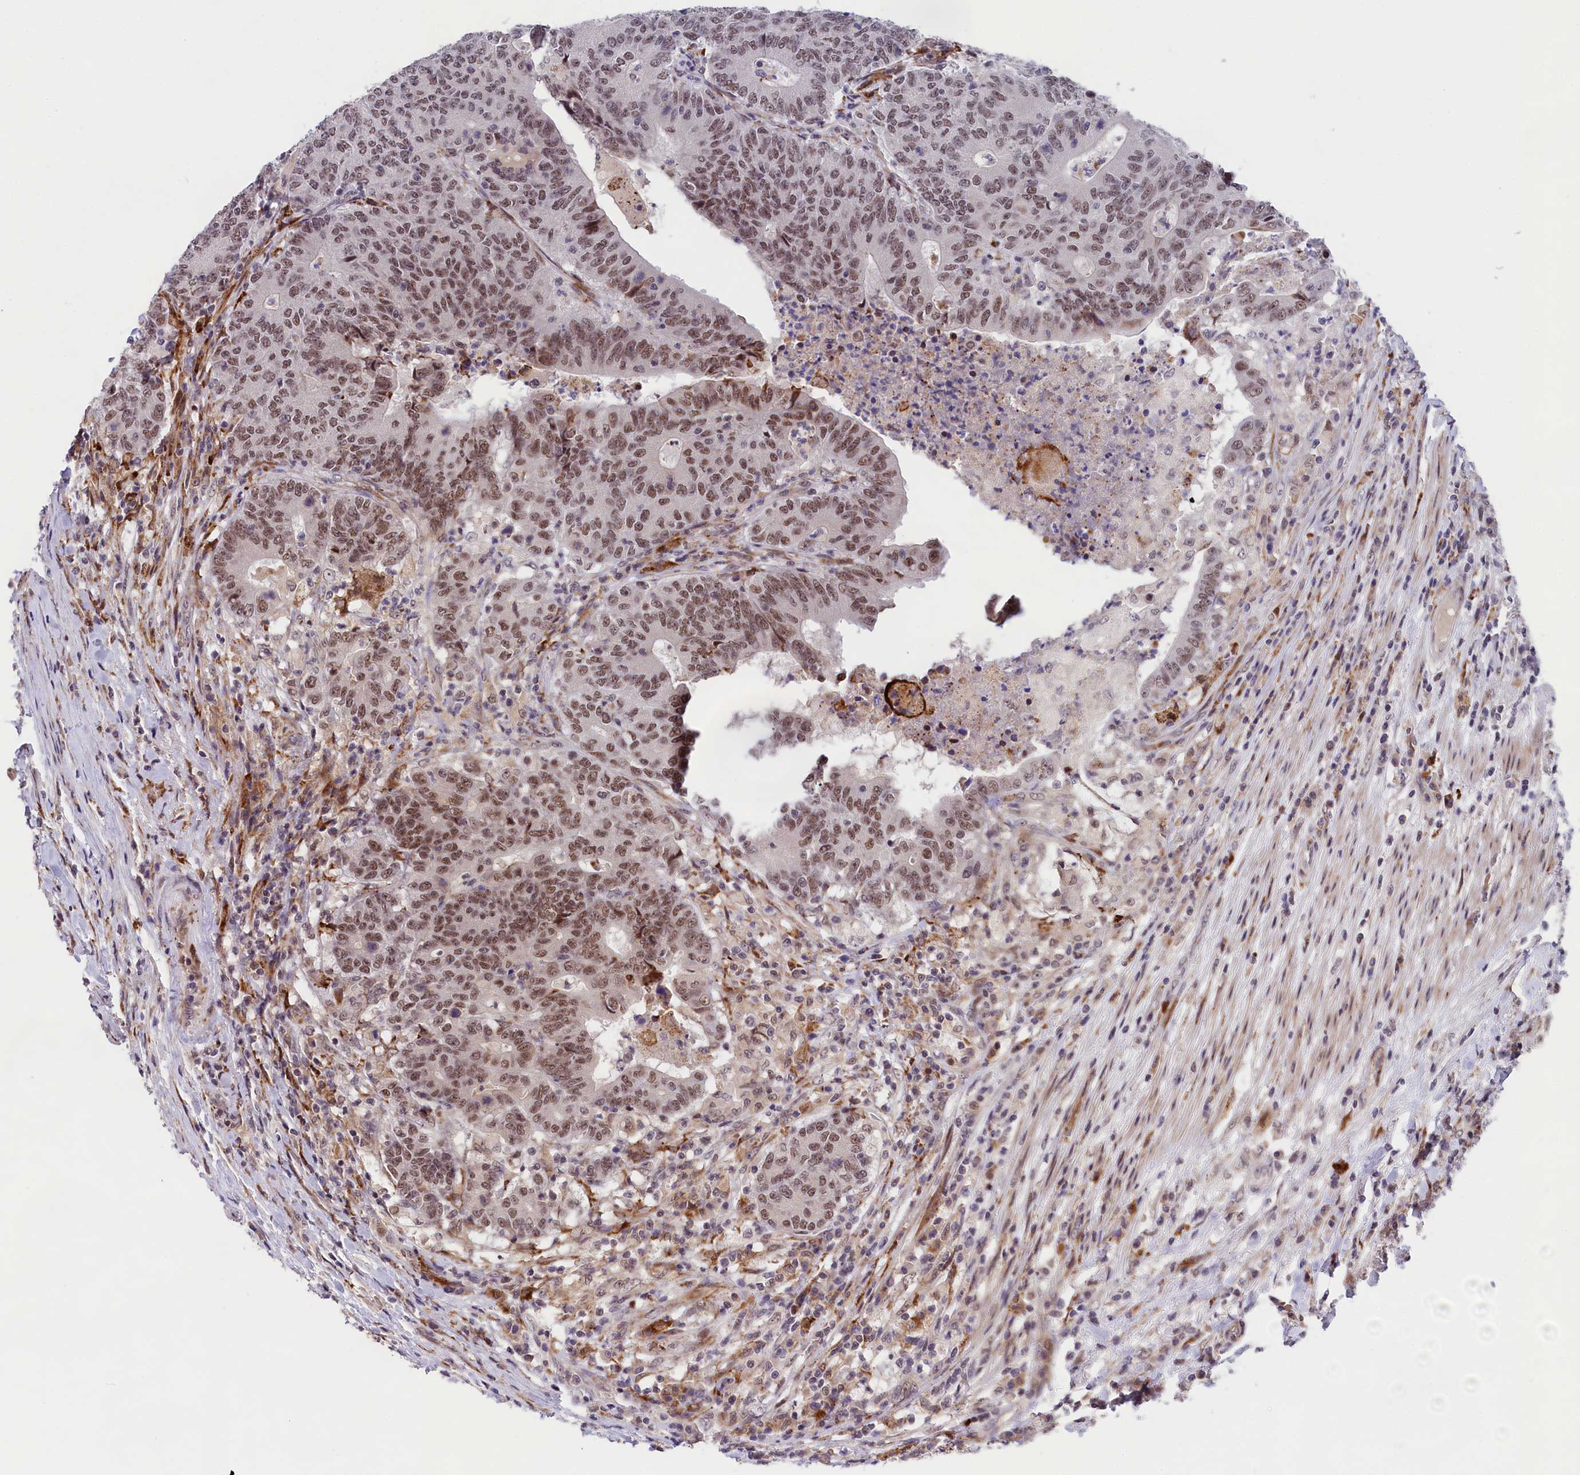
{"staining": {"intensity": "moderate", "quantity": ">75%", "location": "nuclear"}, "tissue": "colorectal cancer", "cell_type": "Tumor cells", "image_type": "cancer", "snomed": [{"axis": "morphology", "description": "Adenocarcinoma, NOS"}, {"axis": "topography", "description": "Colon"}], "caption": "Adenocarcinoma (colorectal) tissue exhibits moderate nuclear staining in approximately >75% of tumor cells", "gene": "FBXO45", "patient": {"sex": "female", "age": 75}}